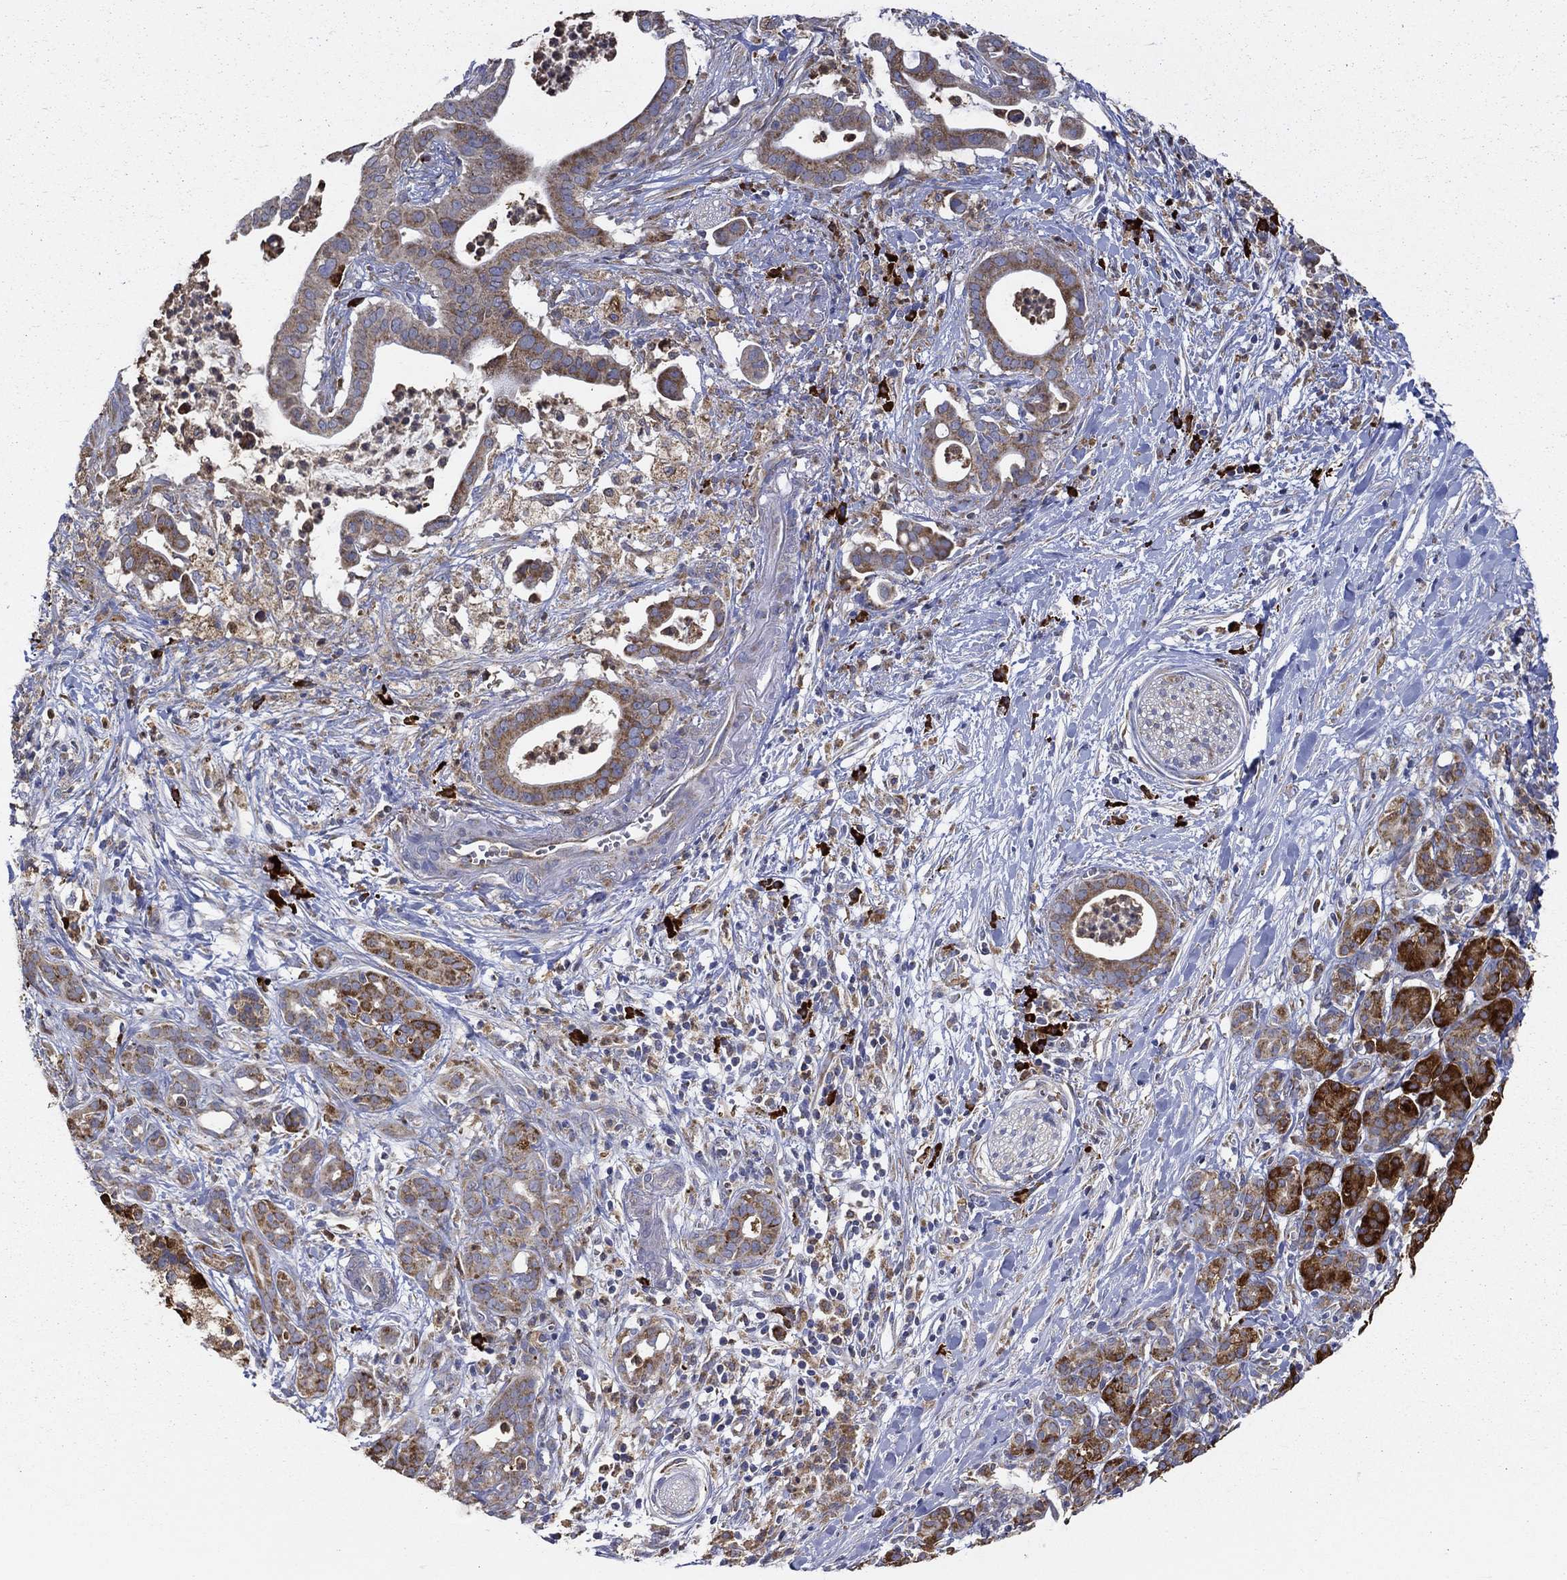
{"staining": {"intensity": "strong", "quantity": "25%-75%", "location": "cytoplasmic/membranous"}, "tissue": "pancreatic cancer", "cell_type": "Tumor cells", "image_type": "cancer", "snomed": [{"axis": "morphology", "description": "Adenocarcinoma, NOS"}, {"axis": "topography", "description": "Pancreas"}], "caption": "This histopathology image exhibits adenocarcinoma (pancreatic) stained with immunohistochemistry (IHC) to label a protein in brown. The cytoplasmic/membranous of tumor cells show strong positivity for the protein. Nuclei are counter-stained blue.", "gene": "PRDX4", "patient": {"sex": "male", "age": 61}}